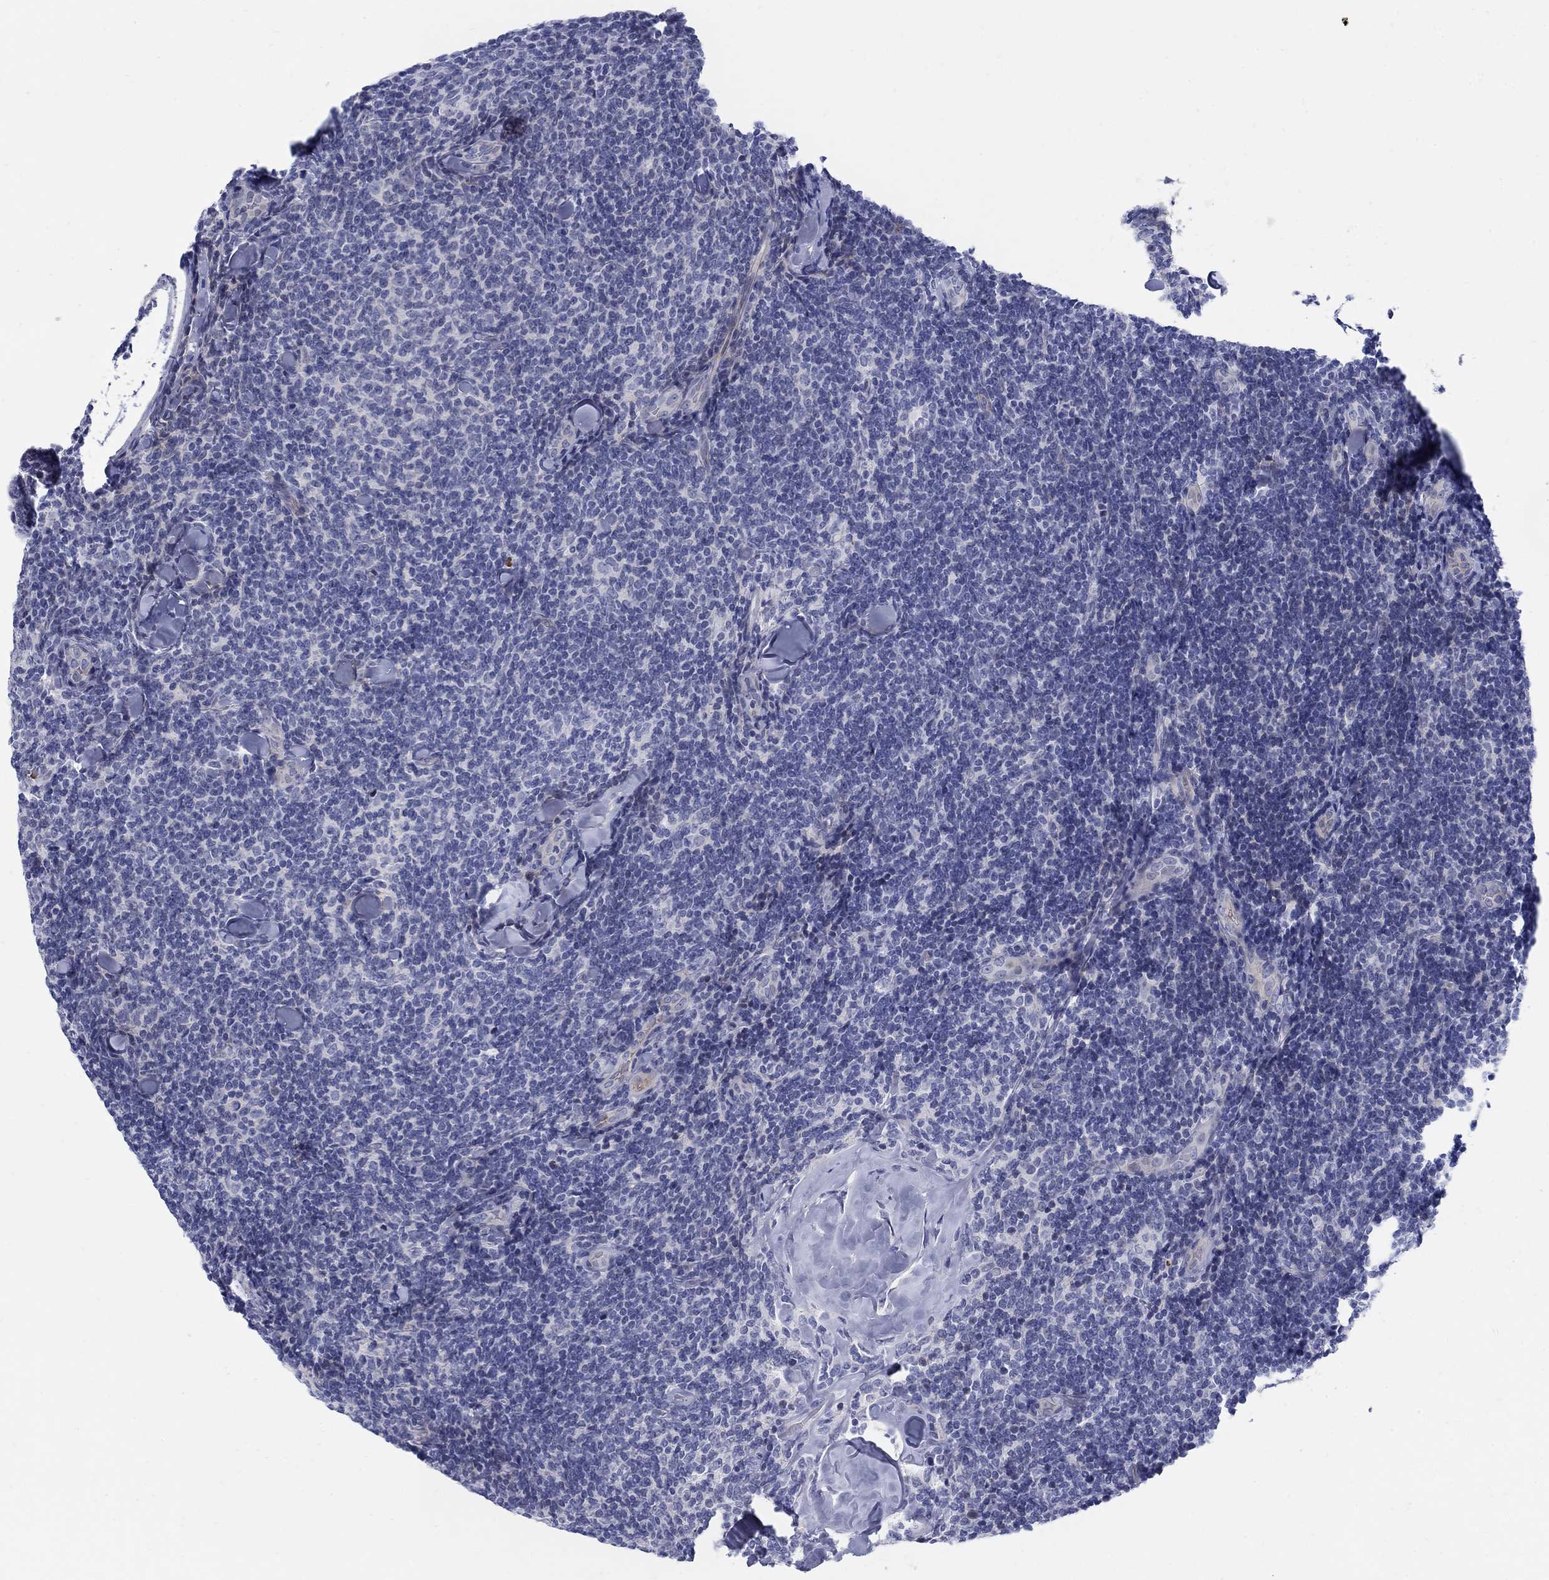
{"staining": {"intensity": "negative", "quantity": "none", "location": "none"}, "tissue": "lymphoma", "cell_type": "Tumor cells", "image_type": "cancer", "snomed": [{"axis": "morphology", "description": "Malignant lymphoma, non-Hodgkin's type, Low grade"}, {"axis": "topography", "description": "Lymph node"}], "caption": "This is an IHC histopathology image of low-grade malignant lymphoma, non-Hodgkin's type. There is no positivity in tumor cells.", "gene": "HEATR4", "patient": {"sex": "female", "age": 56}}